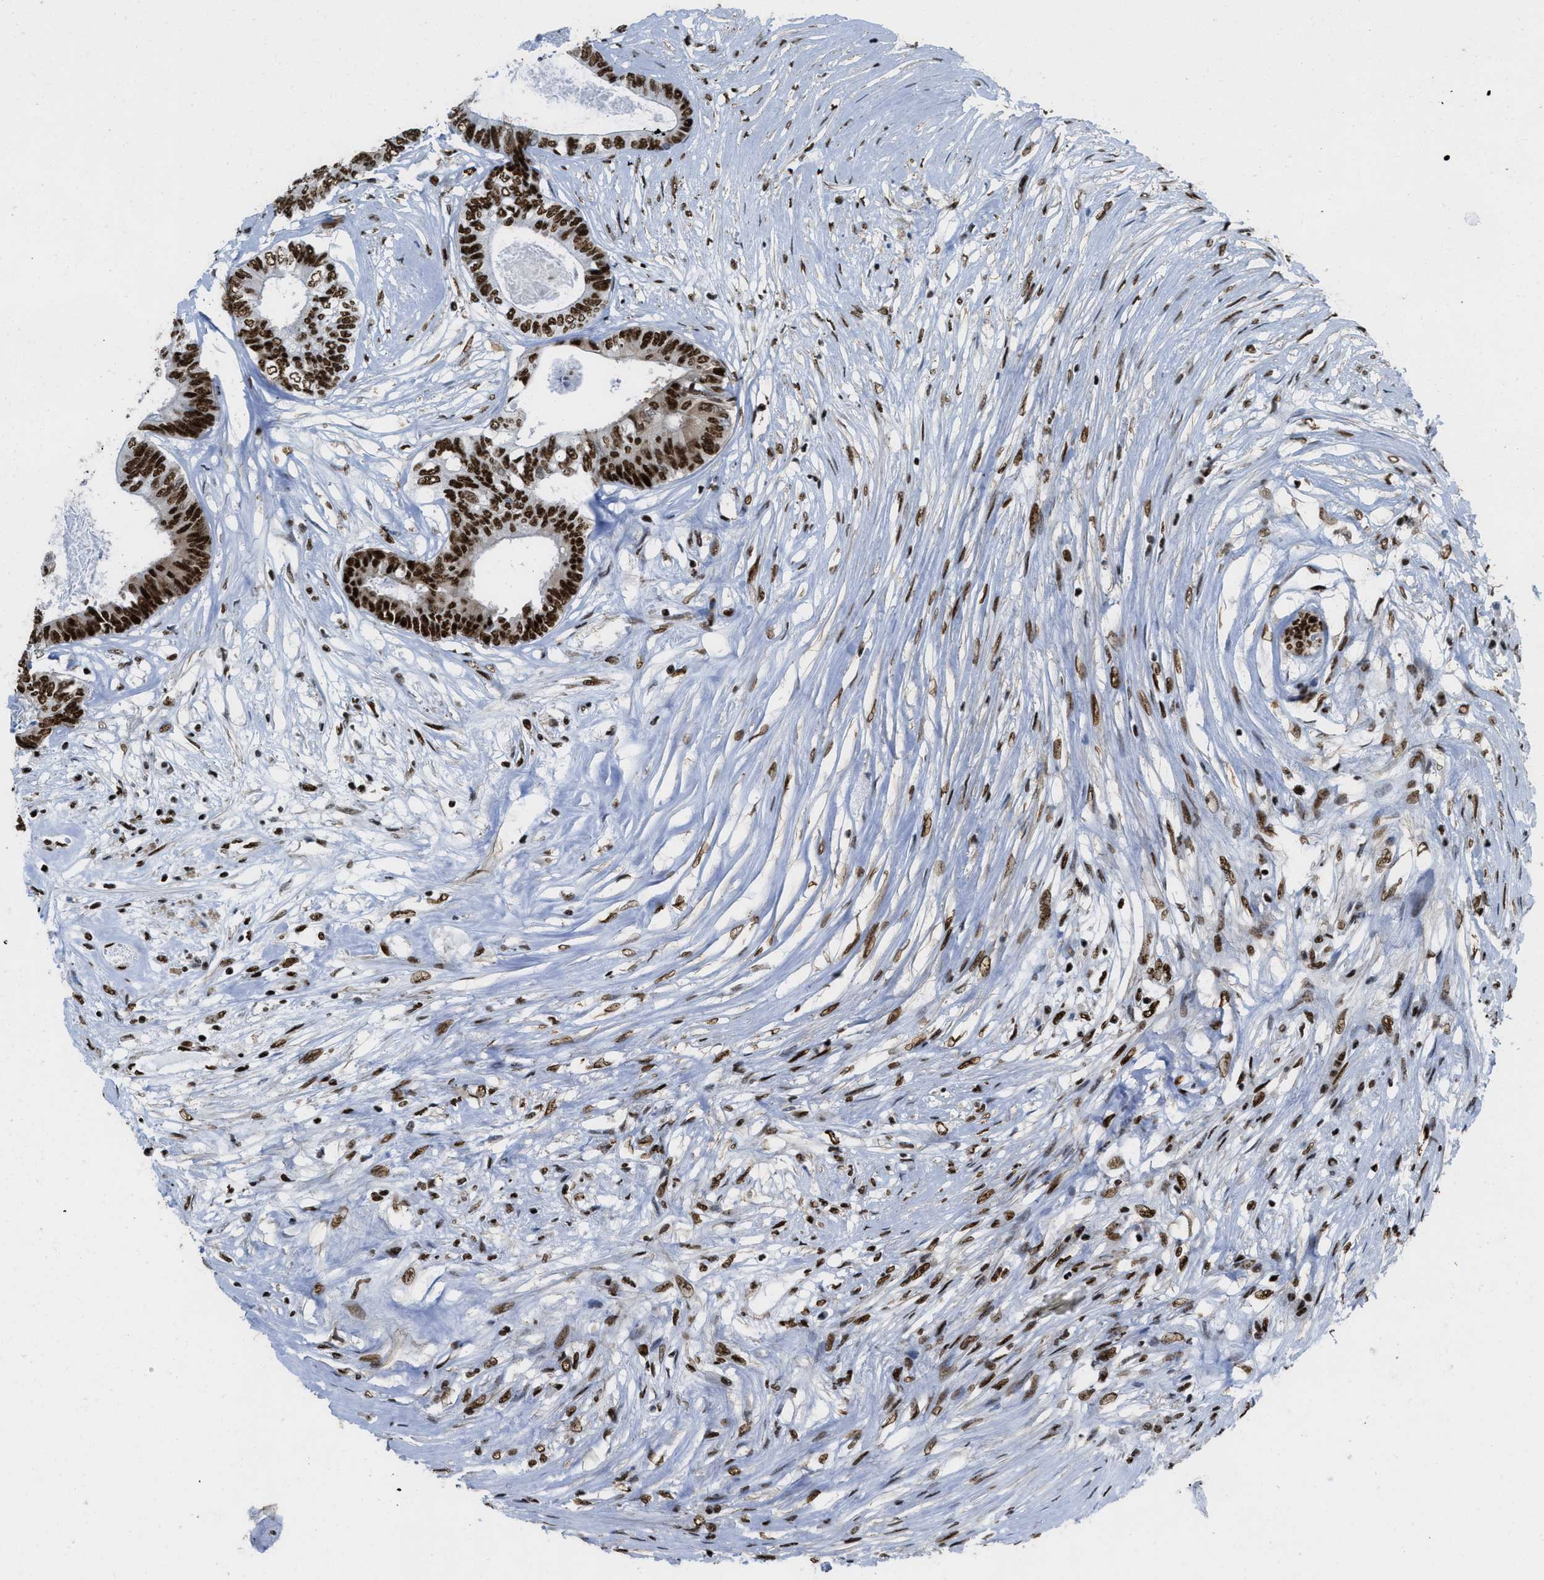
{"staining": {"intensity": "strong", "quantity": ">75%", "location": "nuclear"}, "tissue": "colorectal cancer", "cell_type": "Tumor cells", "image_type": "cancer", "snomed": [{"axis": "morphology", "description": "Adenocarcinoma, NOS"}, {"axis": "topography", "description": "Rectum"}], "caption": "Colorectal cancer (adenocarcinoma) stained with a brown dye displays strong nuclear positive staining in approximately >75% of tumor cells.", "gene": "ZNF207", "patient": {"sex": "male", "age": 63}}